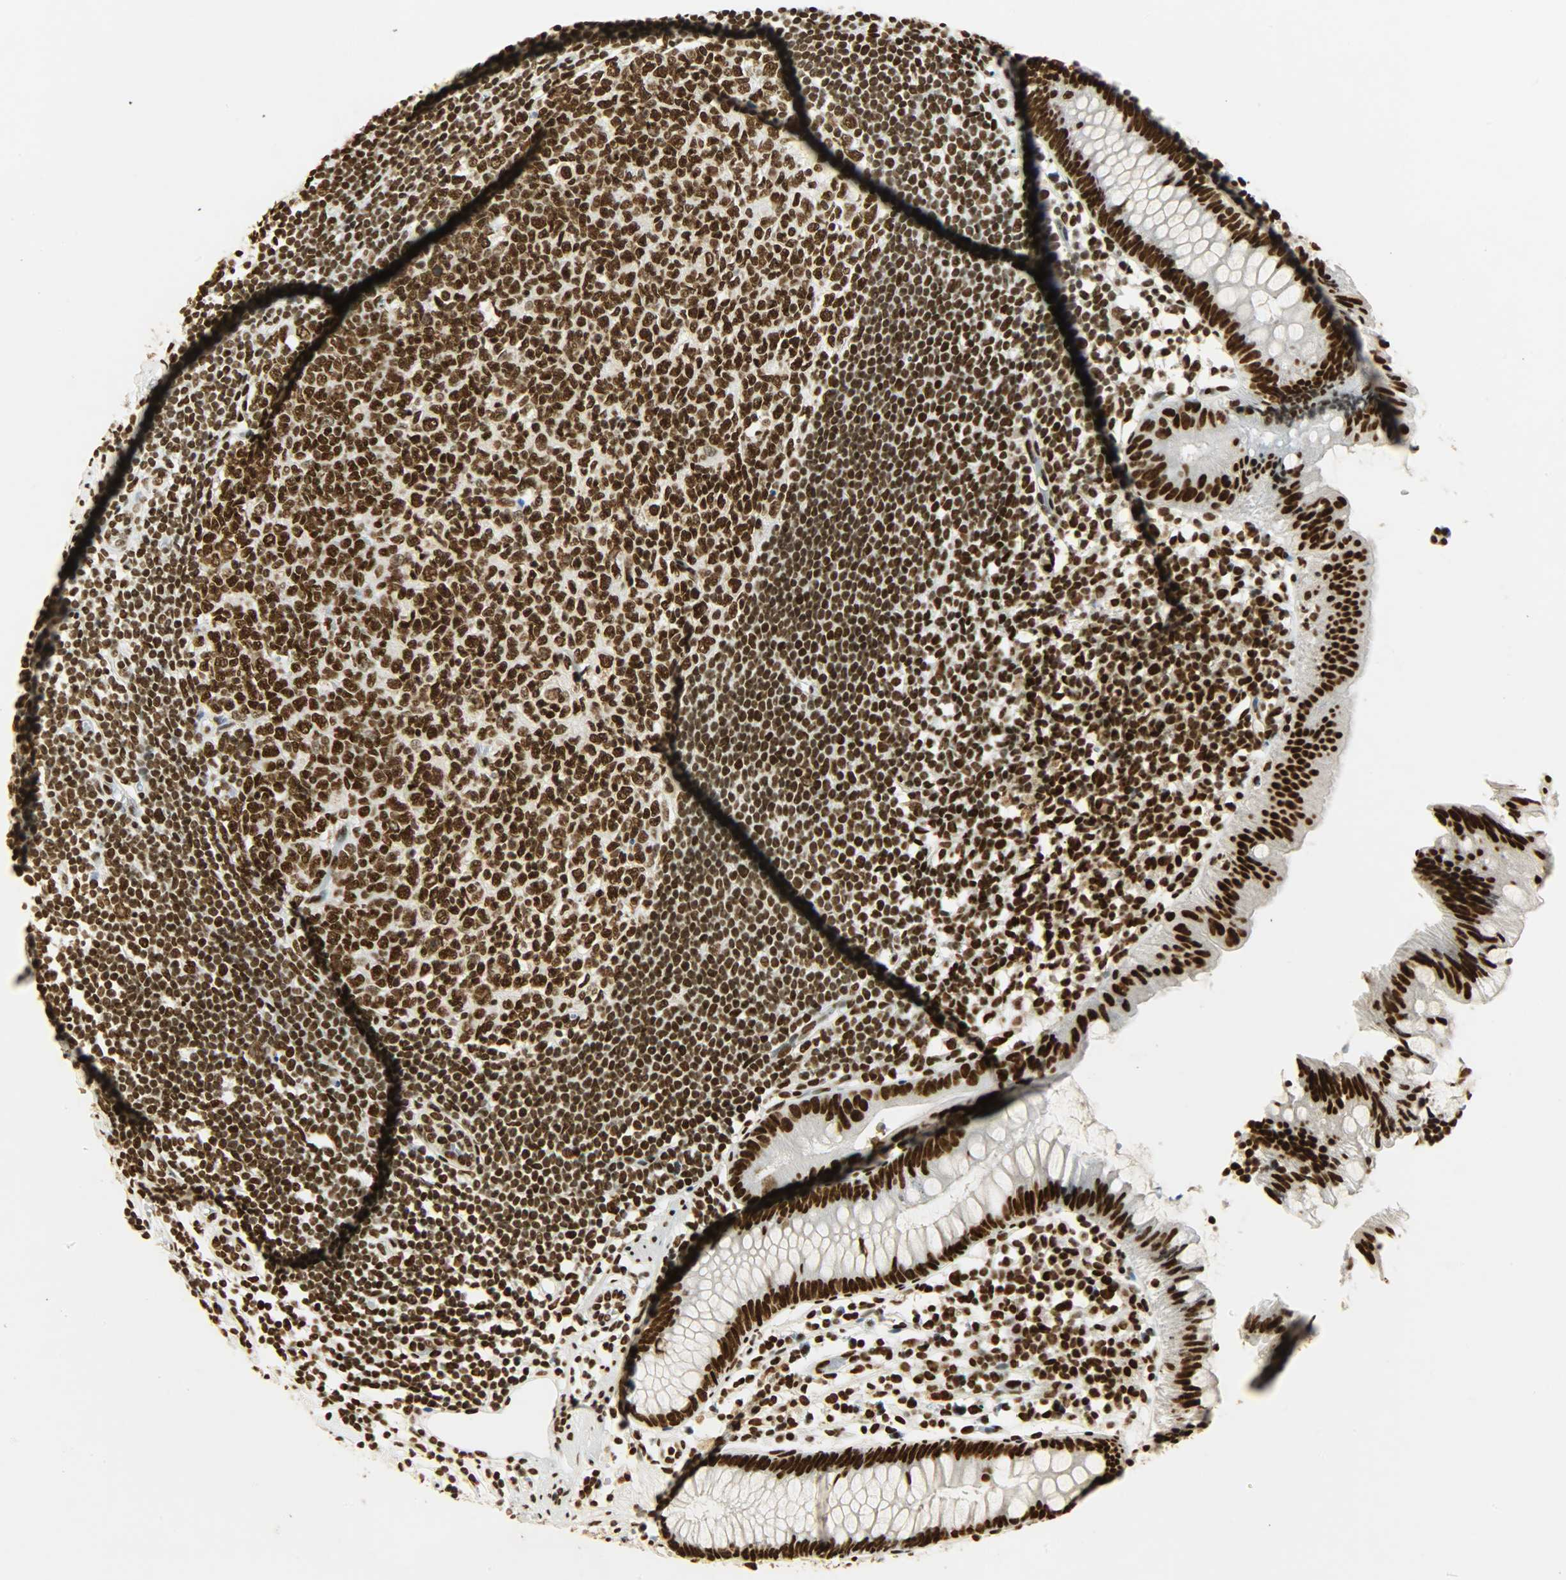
{"staining": {"intensity": "strong", "quantity": ">75%", "location": "nuclear"}, "tissue": "appendix", "cell_type": "Glandular cells", "image_type": "normal", "snomed": [{"axis": "morphology", "description": "Normal tissue, NOS"}, {"axis": "topography", "description": "Appendix"}], "caption": "Immunohistochemical staining of benign human appendix exhibits high levels of strong nuclear expression in about >75% of glandular cells. The staining was performed using DAB (3,3'-diaminobenzidine) to visualize the protein expression in brown, while the nuclei were stained in blue with hematoxylin (Magnification: 20x).", "gene": "KHDRBS1", "patient": {"sex": "male", "age": 38}}